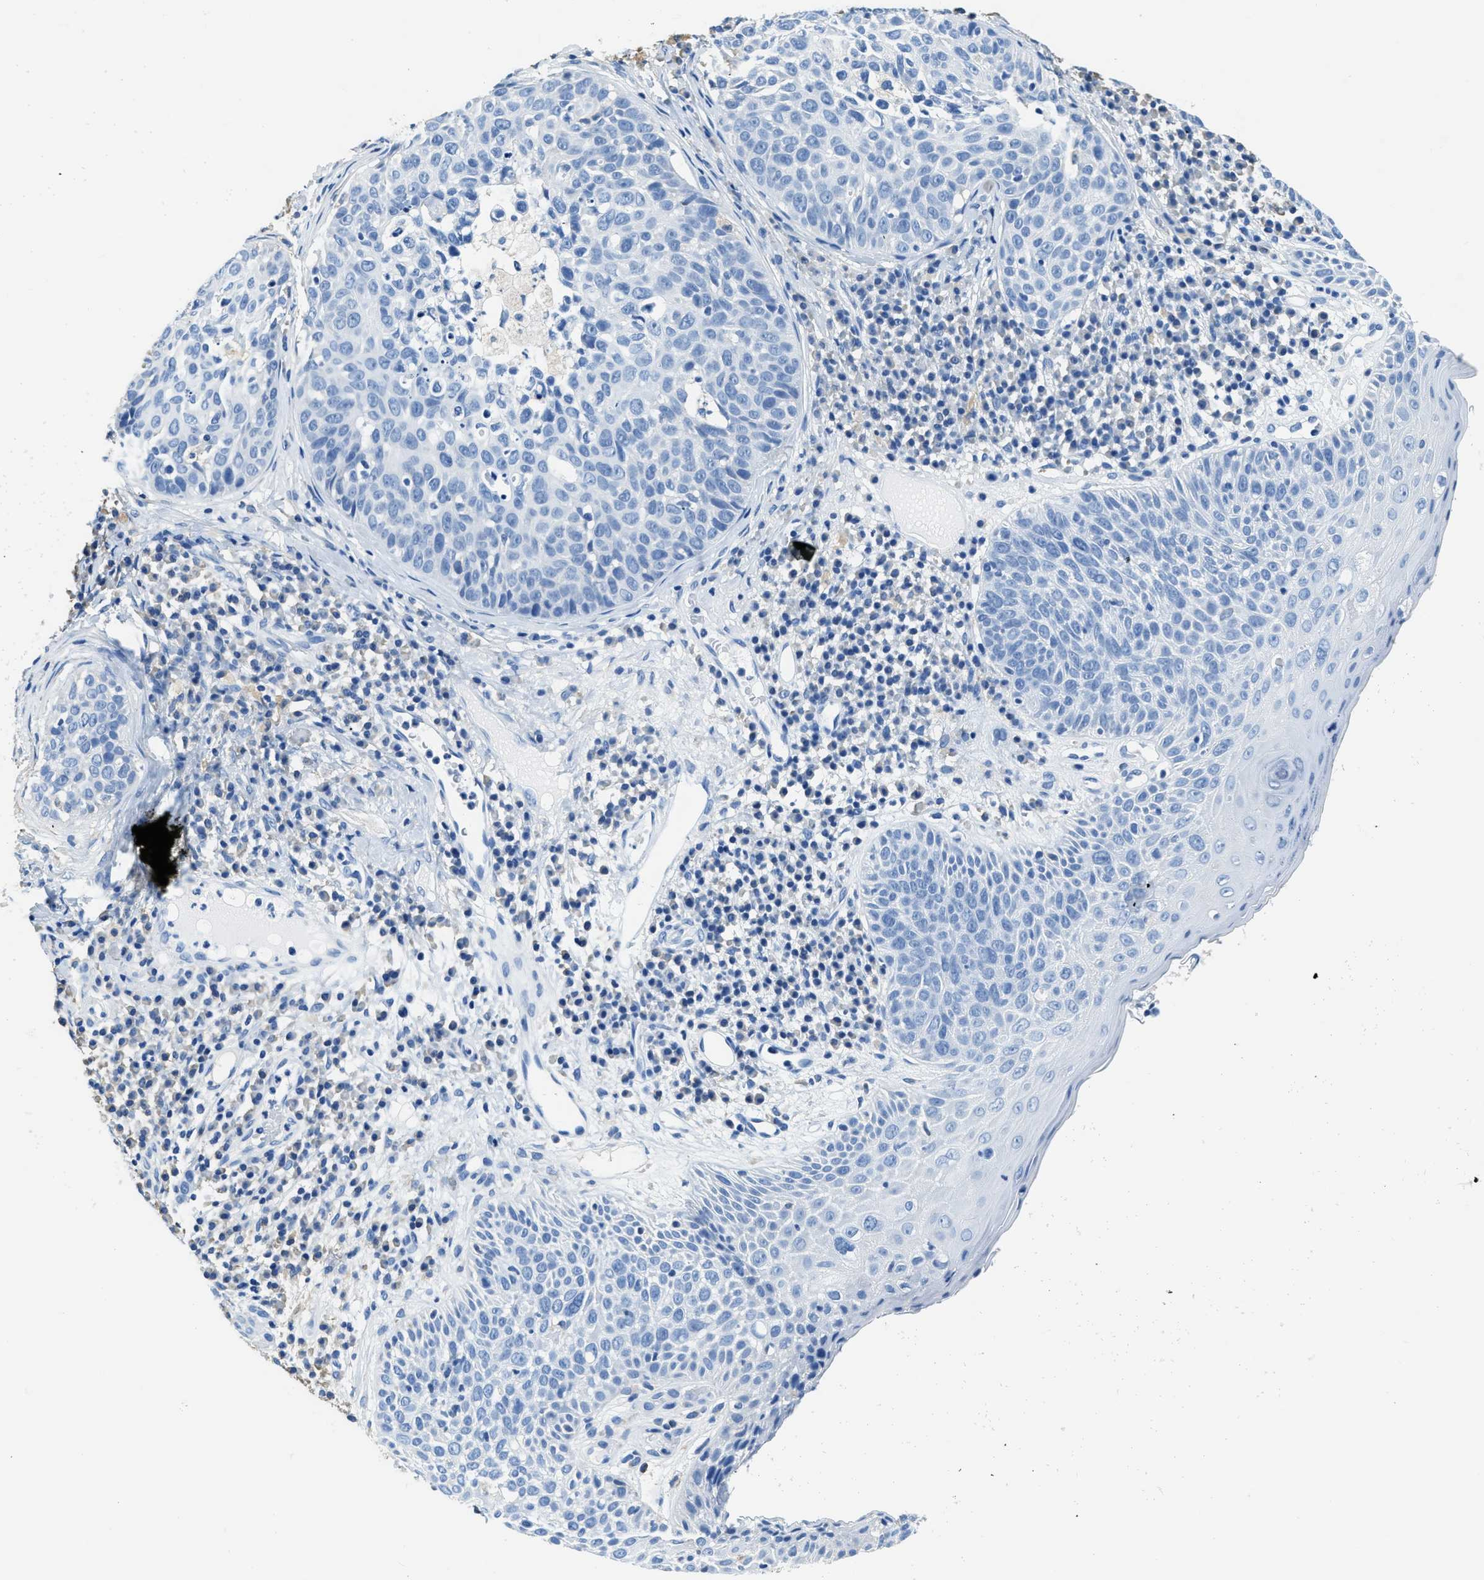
{"staining": {"intensity": "negative", "quantity": "none", "location": "none"}, "tissue": "skin cancer", "cell_type": "Tumor cells", "image_type": "cancer", "snomed": [{"axis": "morphology", "description": "Squamous cell carcinoma in situ, NOS"}, {"axis": "morphology", "description": "Squamous cell carcinoma, NOS"}, {"axis": "topography", "description": "Skin"}], "caption": "Immunohistochemical staining of skin cancer (squamous cell carcinoma) exhibits no significant staining in tumor cells.", "gene": "ZDHHC13", "patient": {"sex": "male", "age": 93}}